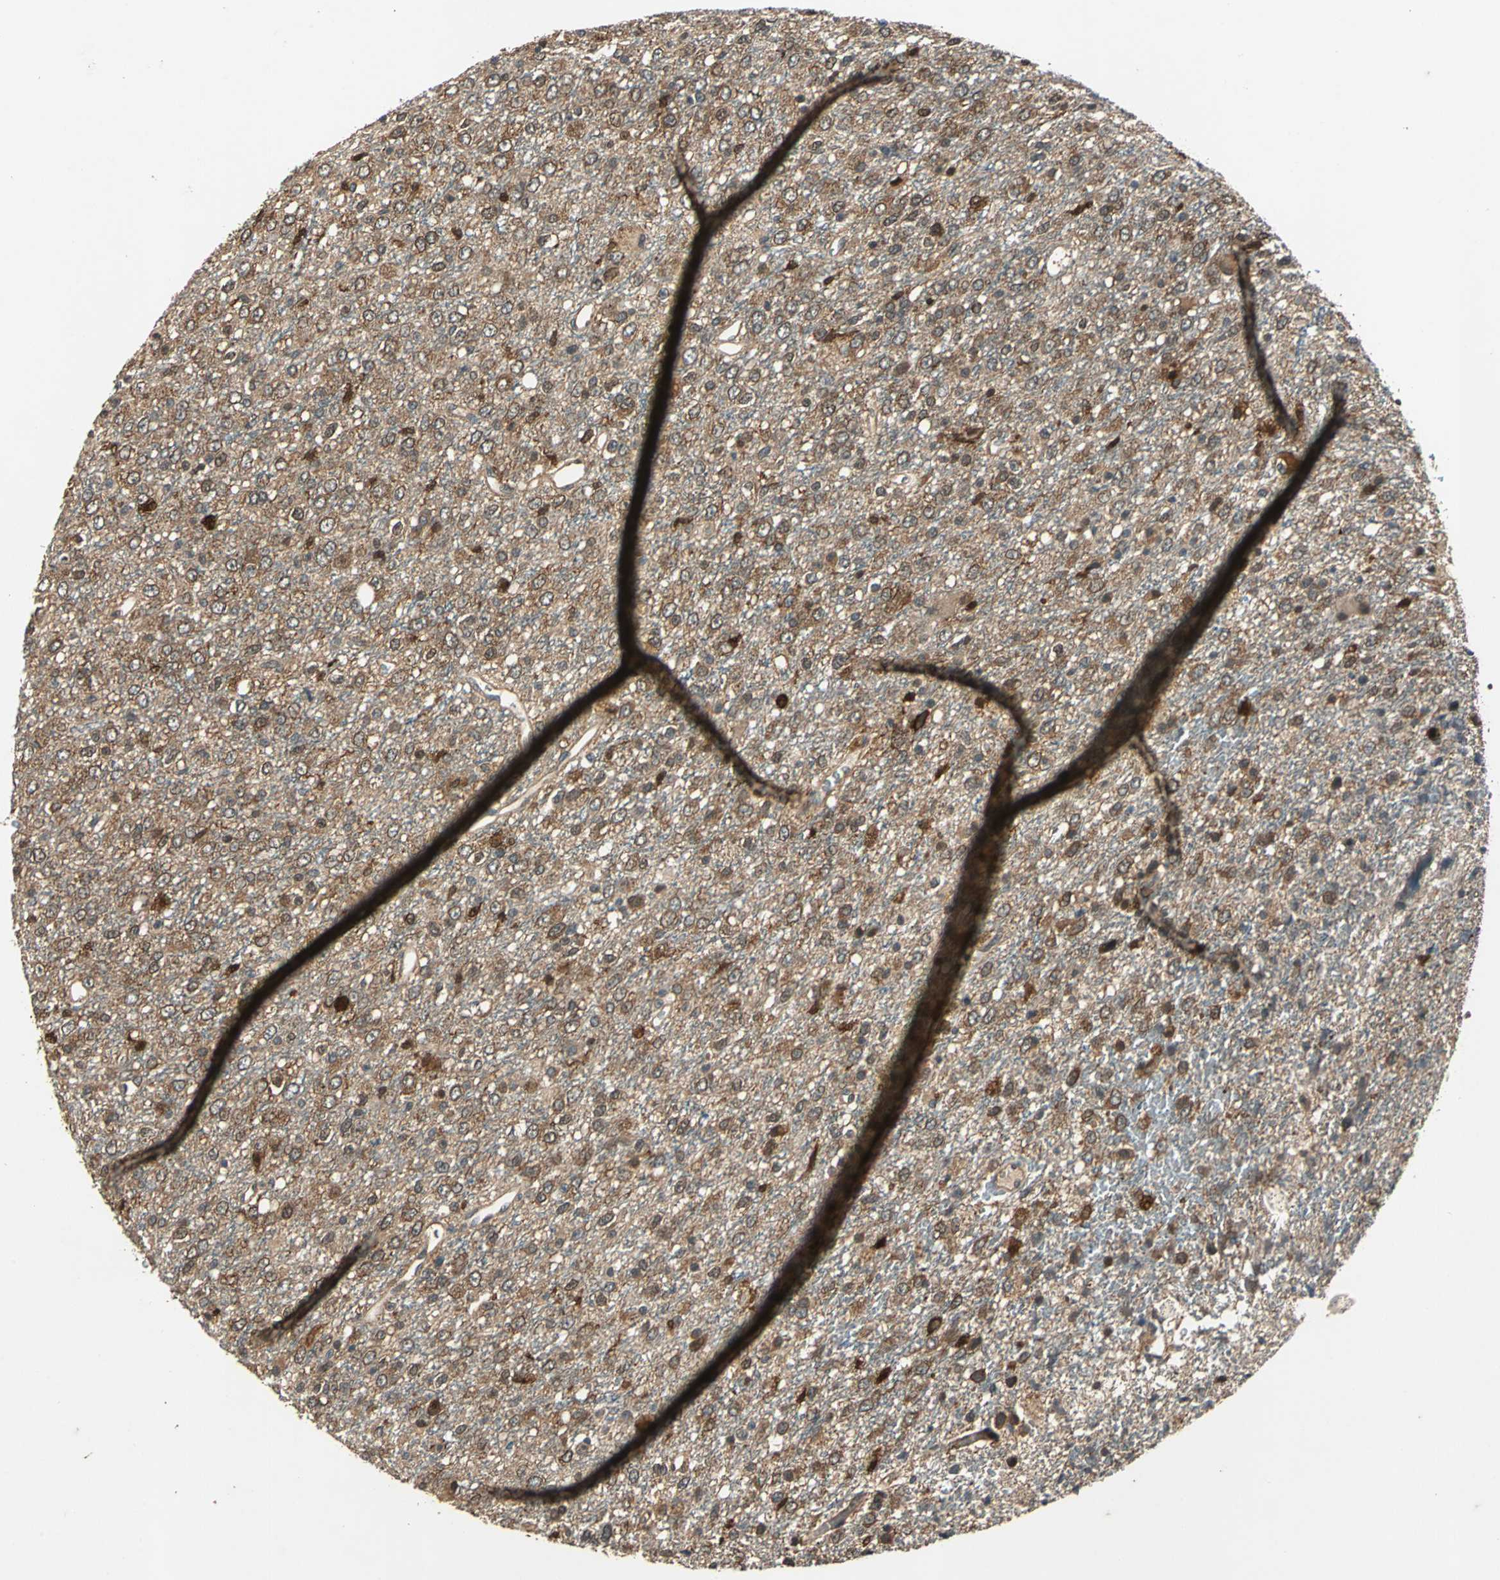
{"staining": {"intensity": "moderate", "quantity": ">75%", "location": "cytoplasmic/membranous"}, "tissue": "glioma", "cell_type": "Tumor cells", "image_type": "cancer", "snomed": [{"axis": "morphology", "description": "Glioma, malignant, High grade"}, {"axis": "topography", "description": "pancreas cauda"}], "caption": "A photomicrograph of glioma stained for a protein demonstrates moderate cytoplasmic/membranous brown staining in tumor cells. (IHC, brightfield microscopy, high magnification).", "gene": "RRM2B", "patient": {"sex": "male", "age": 60}}